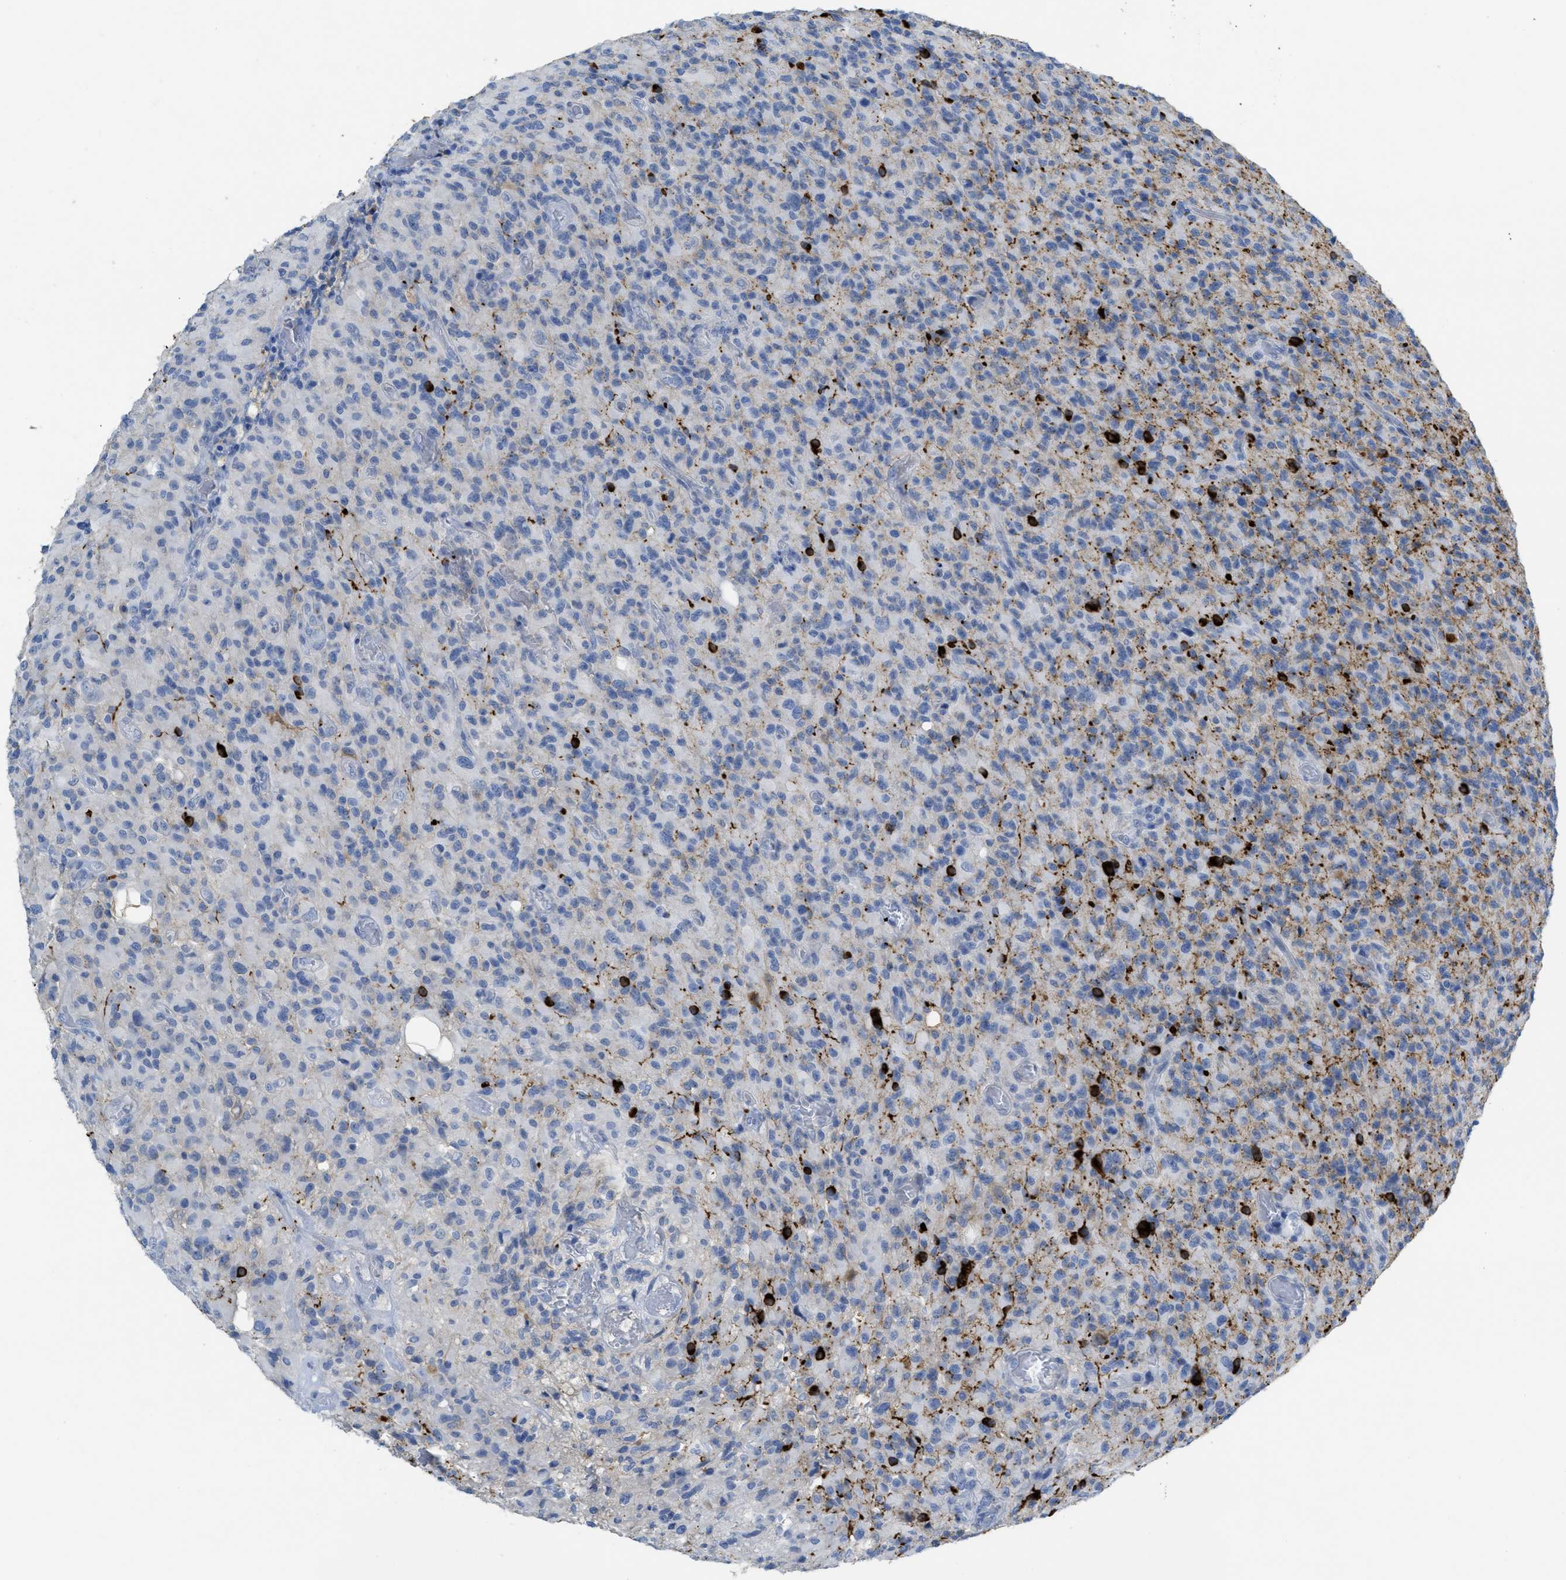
{"staining": {"intensity": "strong", "quantity": "<25%", "location": "cytoplasmic/membranous"}, "tissue": "glioma", "cell_type": "Tumor cells", "image_type": "cancer", "snomed": [{"axis": "morphology", "description": "Glioma, malignant, High grade"}, {"axis": "topography", "description": "Brain"}], "caption": "Immunohistochemistry (IHC) micrograph of glioma stained for a protein (brown), which shows medium levels of strong cytoplasmic/membranous expression in about <25% of tumor cells.", "gene": "CNNM4", "patient": {"sex": "male", "age": 71}}